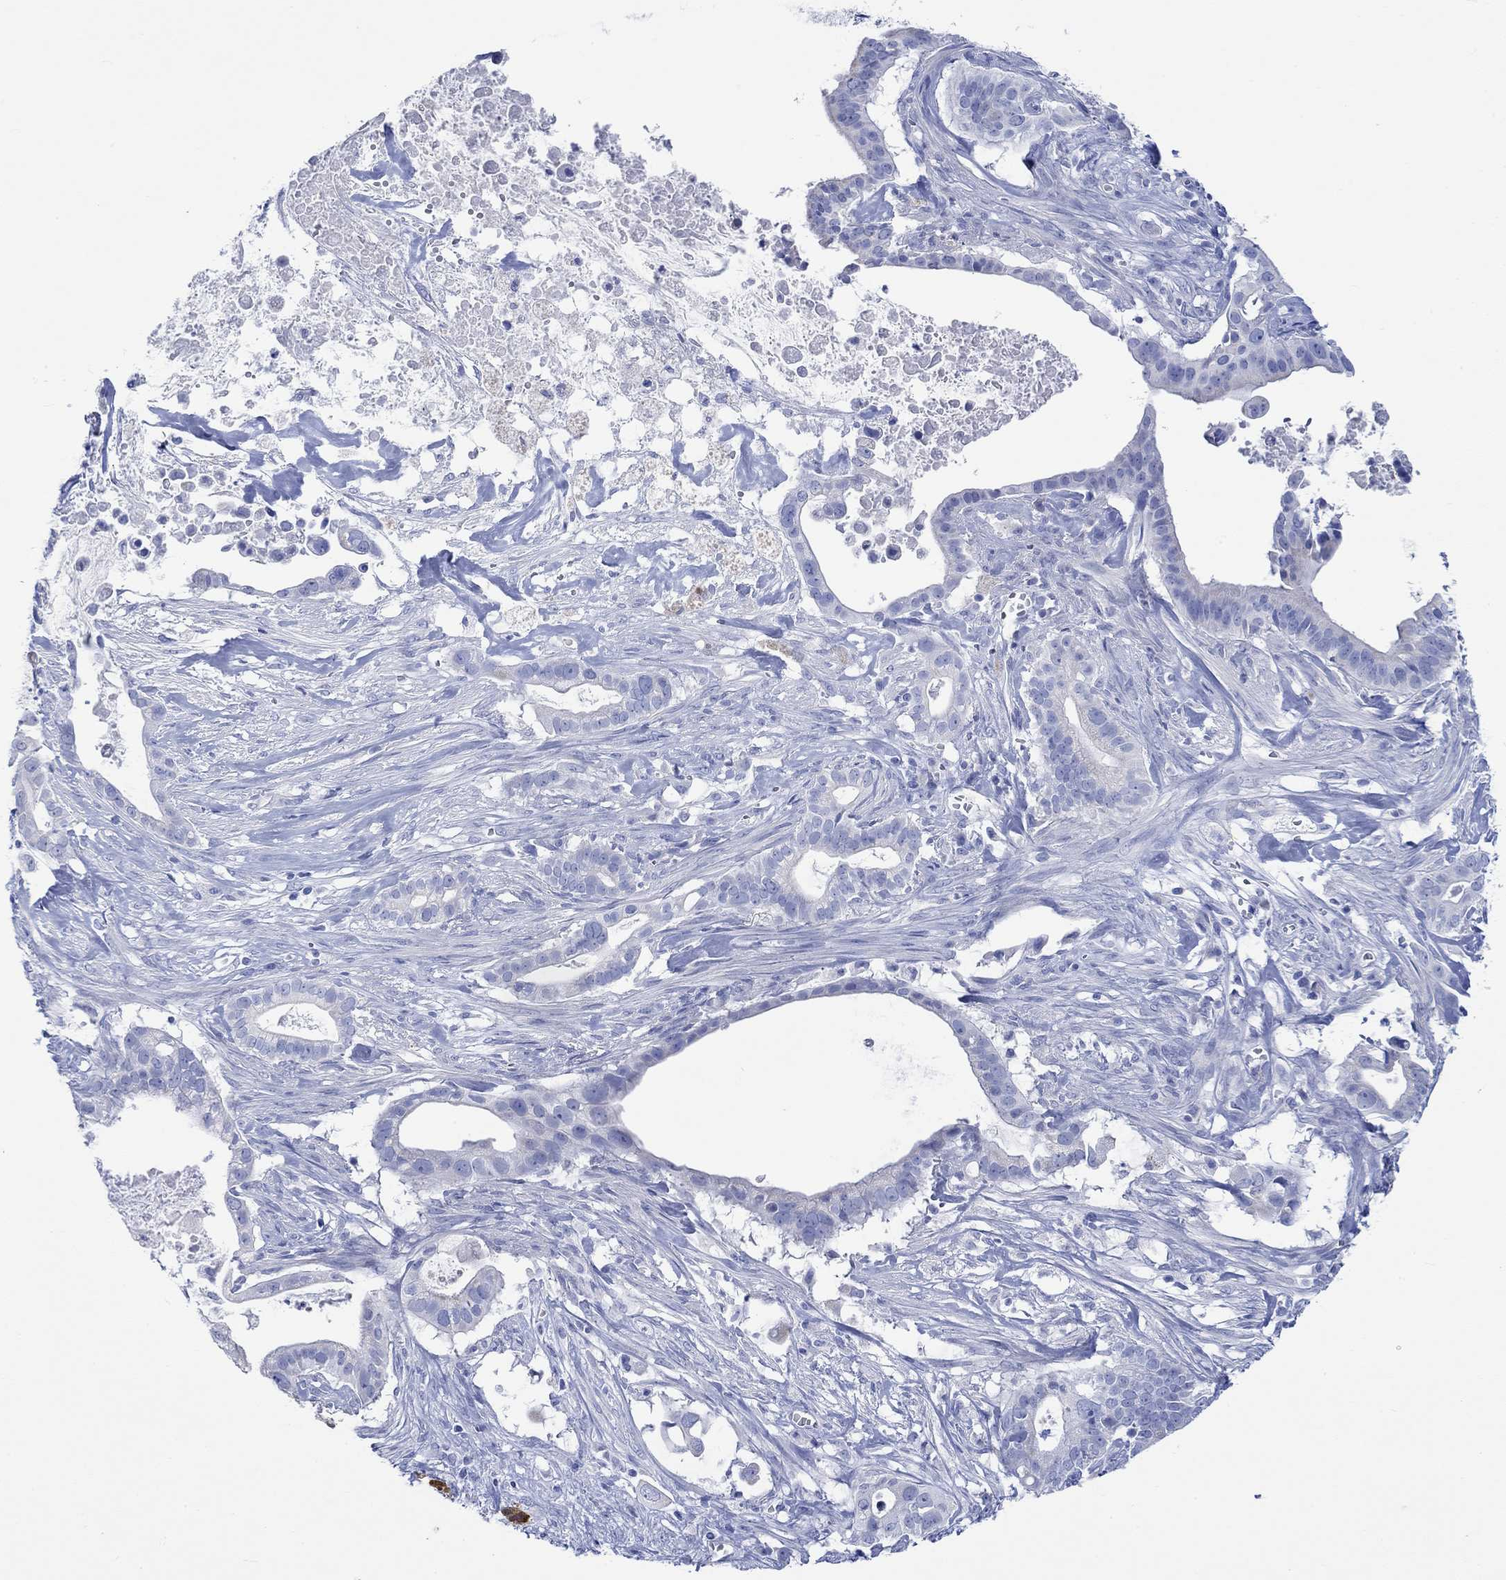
{"staining": {"intensity": "negative", "quantity": "none", "location": "none"}, "tissue": "pancreatic cancer", "cell_type": "Tumor cells", "image_type": "cancer", "snomed": [{"axis": "morphology", "description": "Adenocarcinoma, NOS"}, {"axis": "topography", "description": "Pancreas"}], "caption": "High magnification brightfield microscopy of pancreatic cancer (adenocarcinoma) stained with DAB (3,3'-diaminobenzidine) (brown) and counterstained with hematoxylin (blue): tumor cells show no significant positivity.", "gene": "CPLX2", "patient": {"sex": "male", "age": 61}}